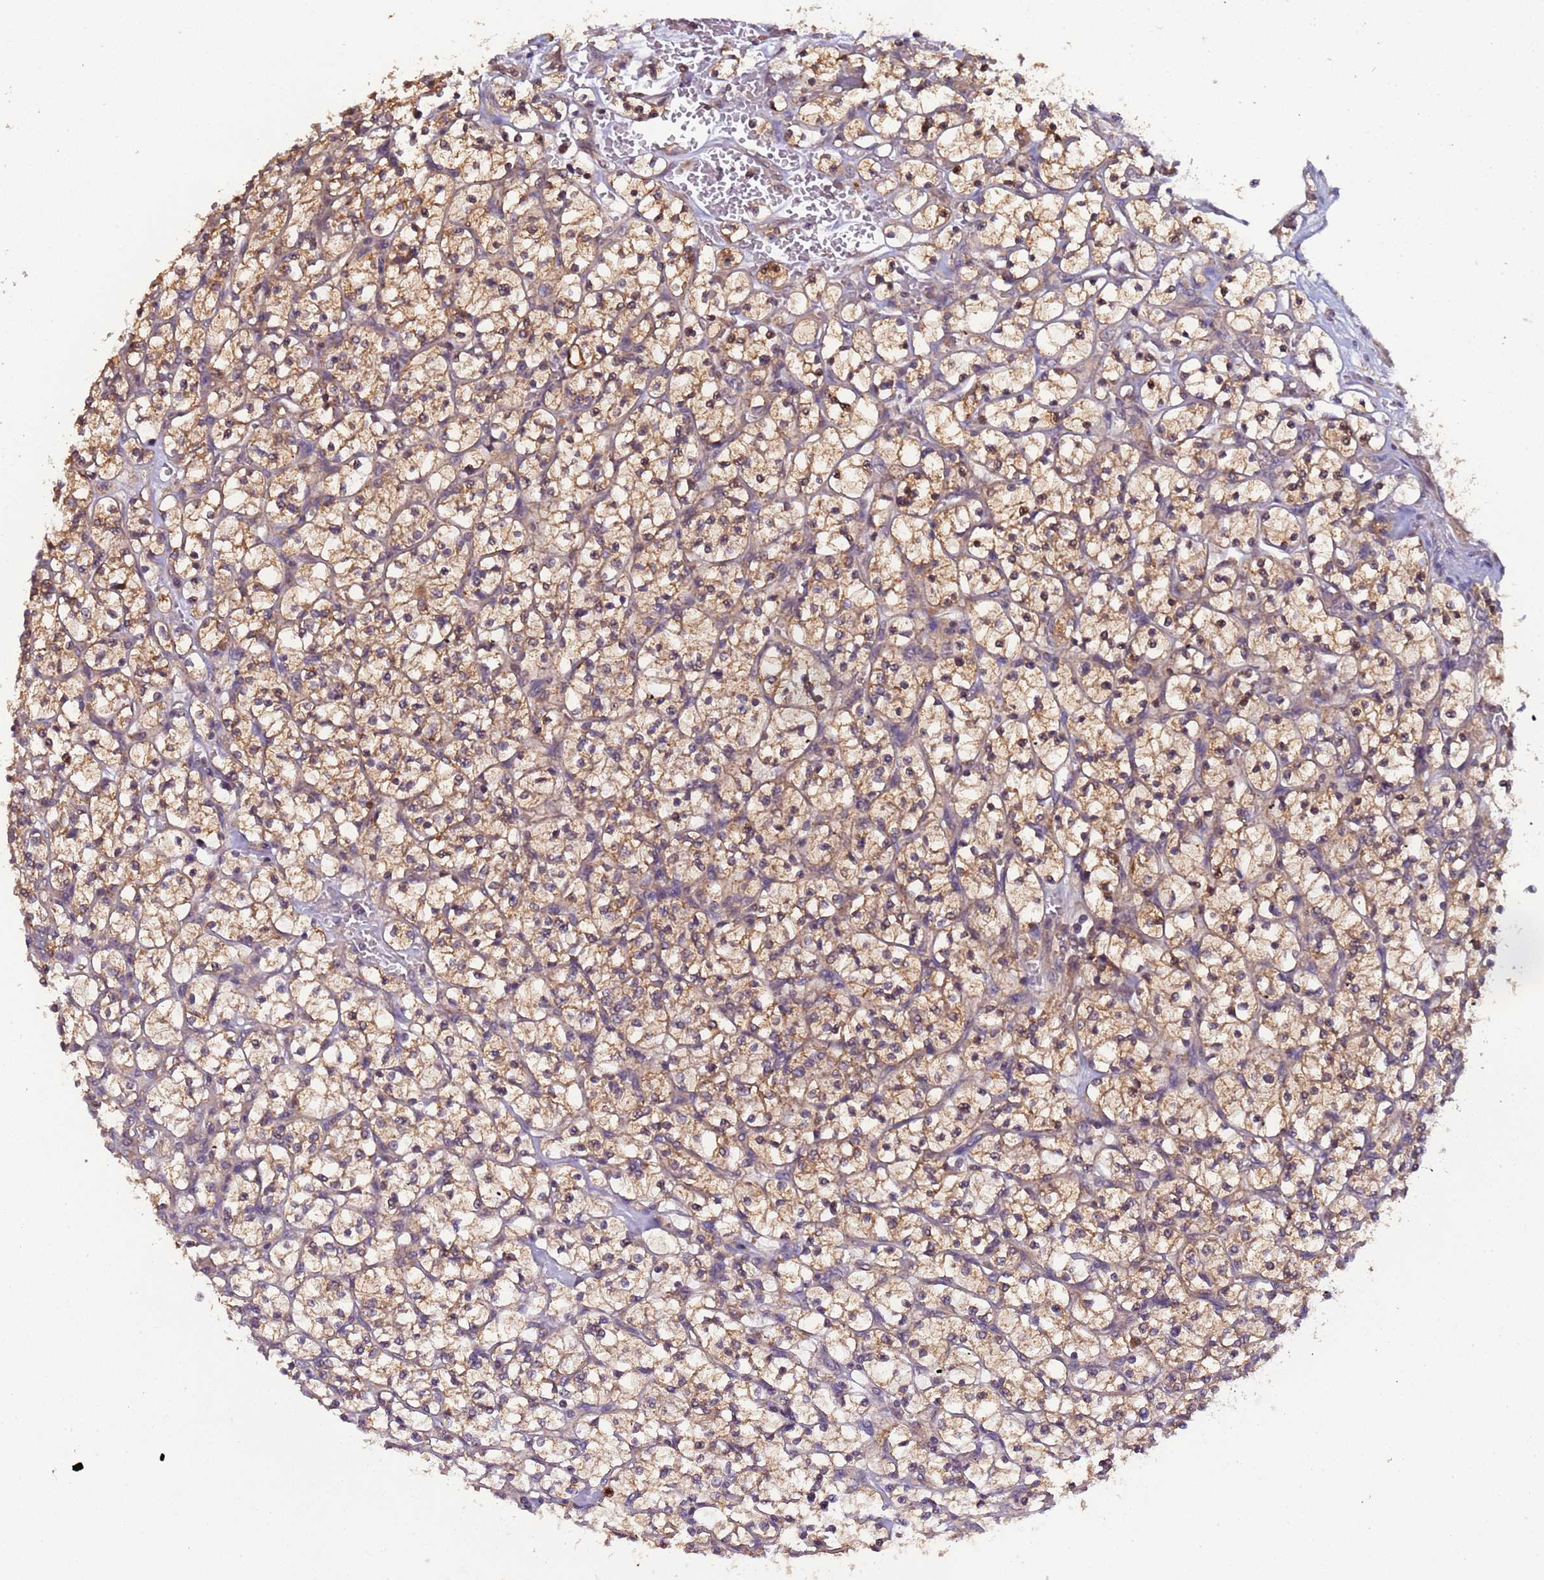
{"staining": {"intensity": "weak", "quantity": "<25%", "location": "cytoplasmic/membranous"}, "tissue": "renal cancer", "cell_type": "Tumor cells", "image_type": "cancer", "snomed": [{"axis": "morphology", "description": "Adenocarcinoma, NOS"}, {"axis": "topography", "description": "Kidney"}], "caption": "A micrograph of human adenocarcinoma (renal) is negative for staining in tumor cells.", "gene": "ELMOD2", "patient": {"sex": "female", "age": 64}}